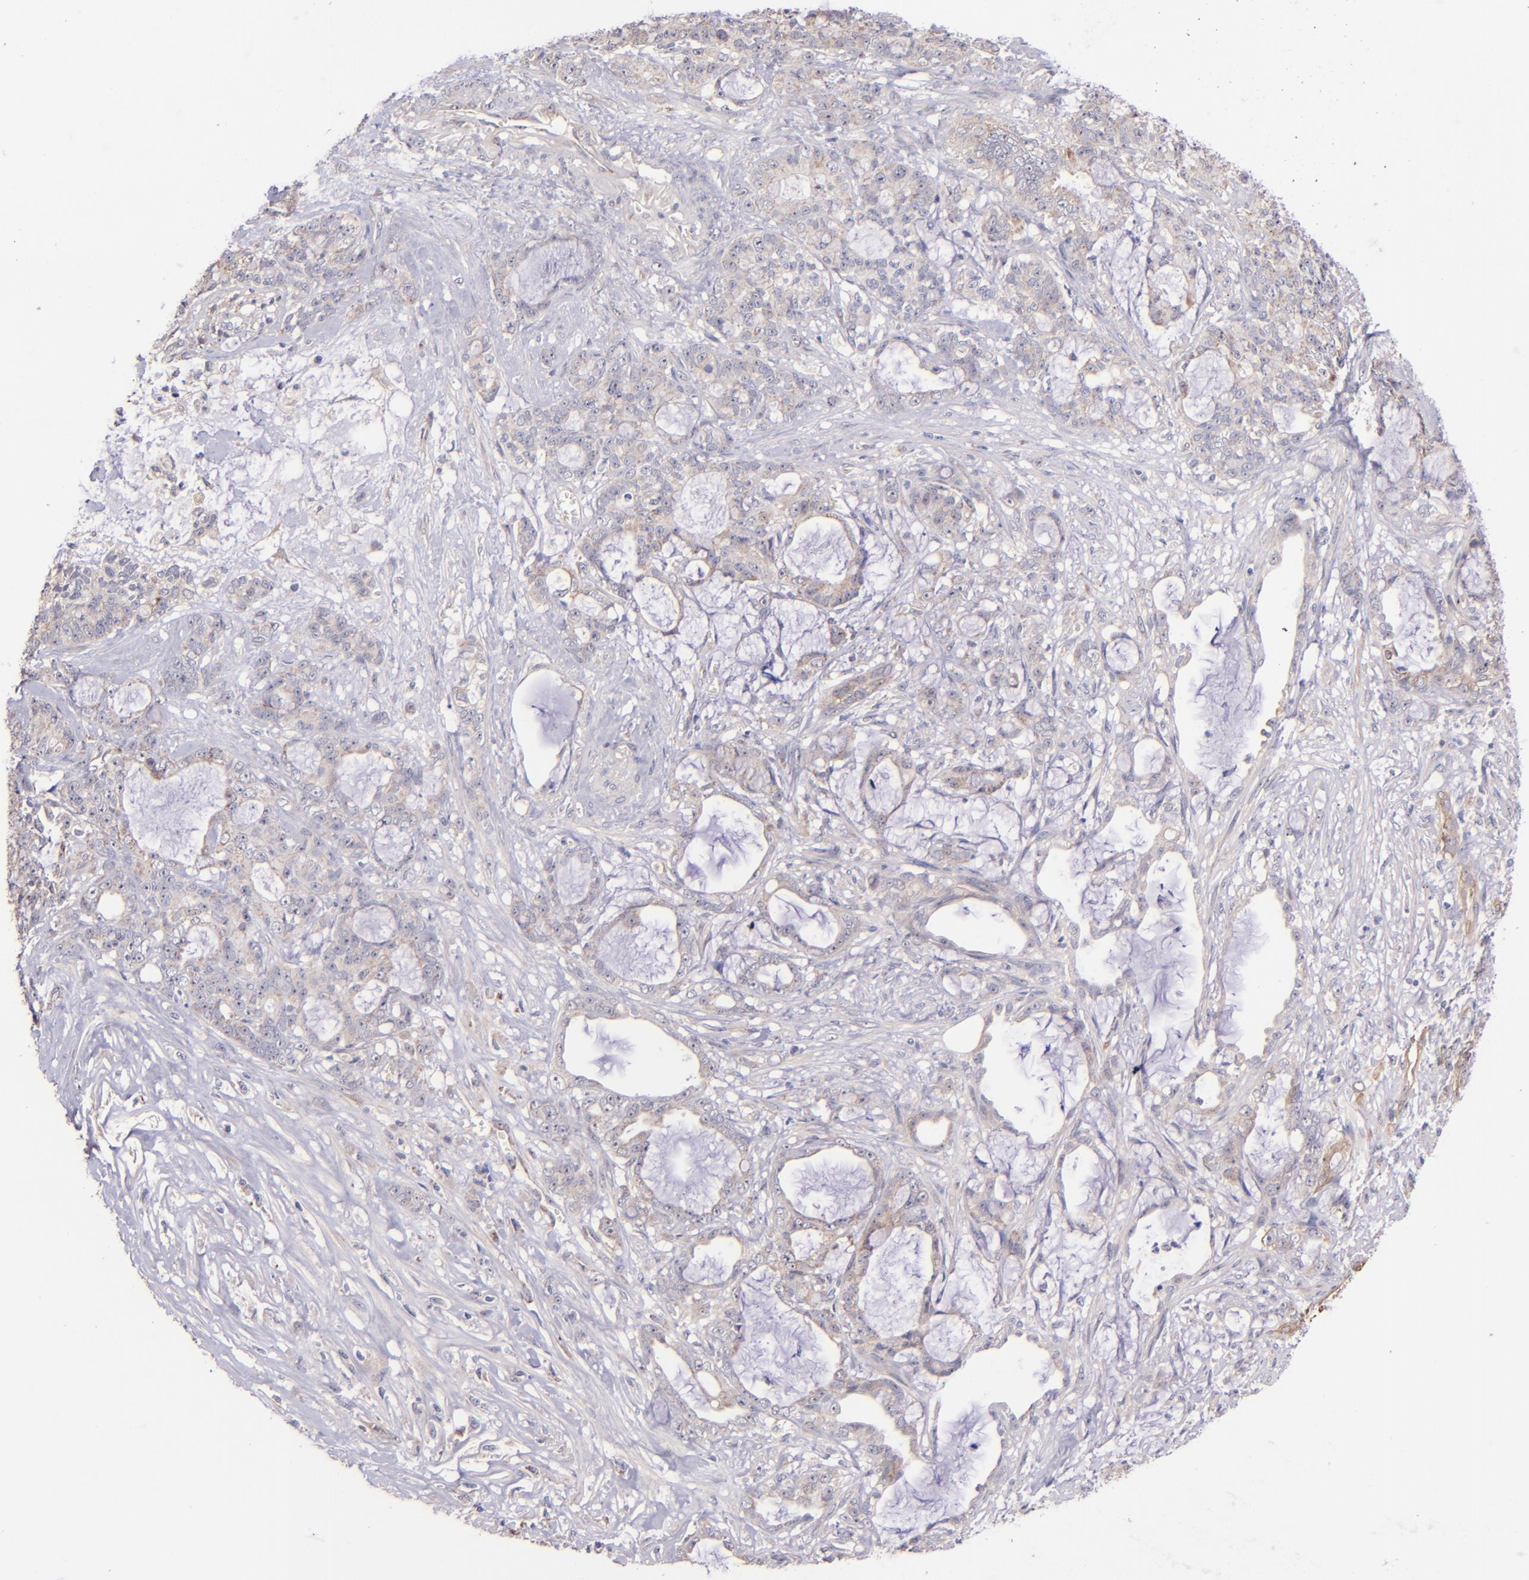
{"staining": {"intensity": "weak", "quantity": "25%-75%", "location": "cytoplasmic/membranous"}, "tissue": "pancreatic cancer", "cell_type": "Tumor cells", "image_type": "cancer", "snomed": [{"axis": "morphology", "description": "Adenocarcinoma, NOS"}, {"axis": "topography", "description": "Pancreas"}], "caption": "An IHC histopathology image of tumor tissue is shown. Protein staining in brown labels weak cytoplasmic/membranous positivity in pancreatic adenocarcinoma within tumor cells.", "gene": "SHC1", "patient": {"sex": "female", "age": 73}}